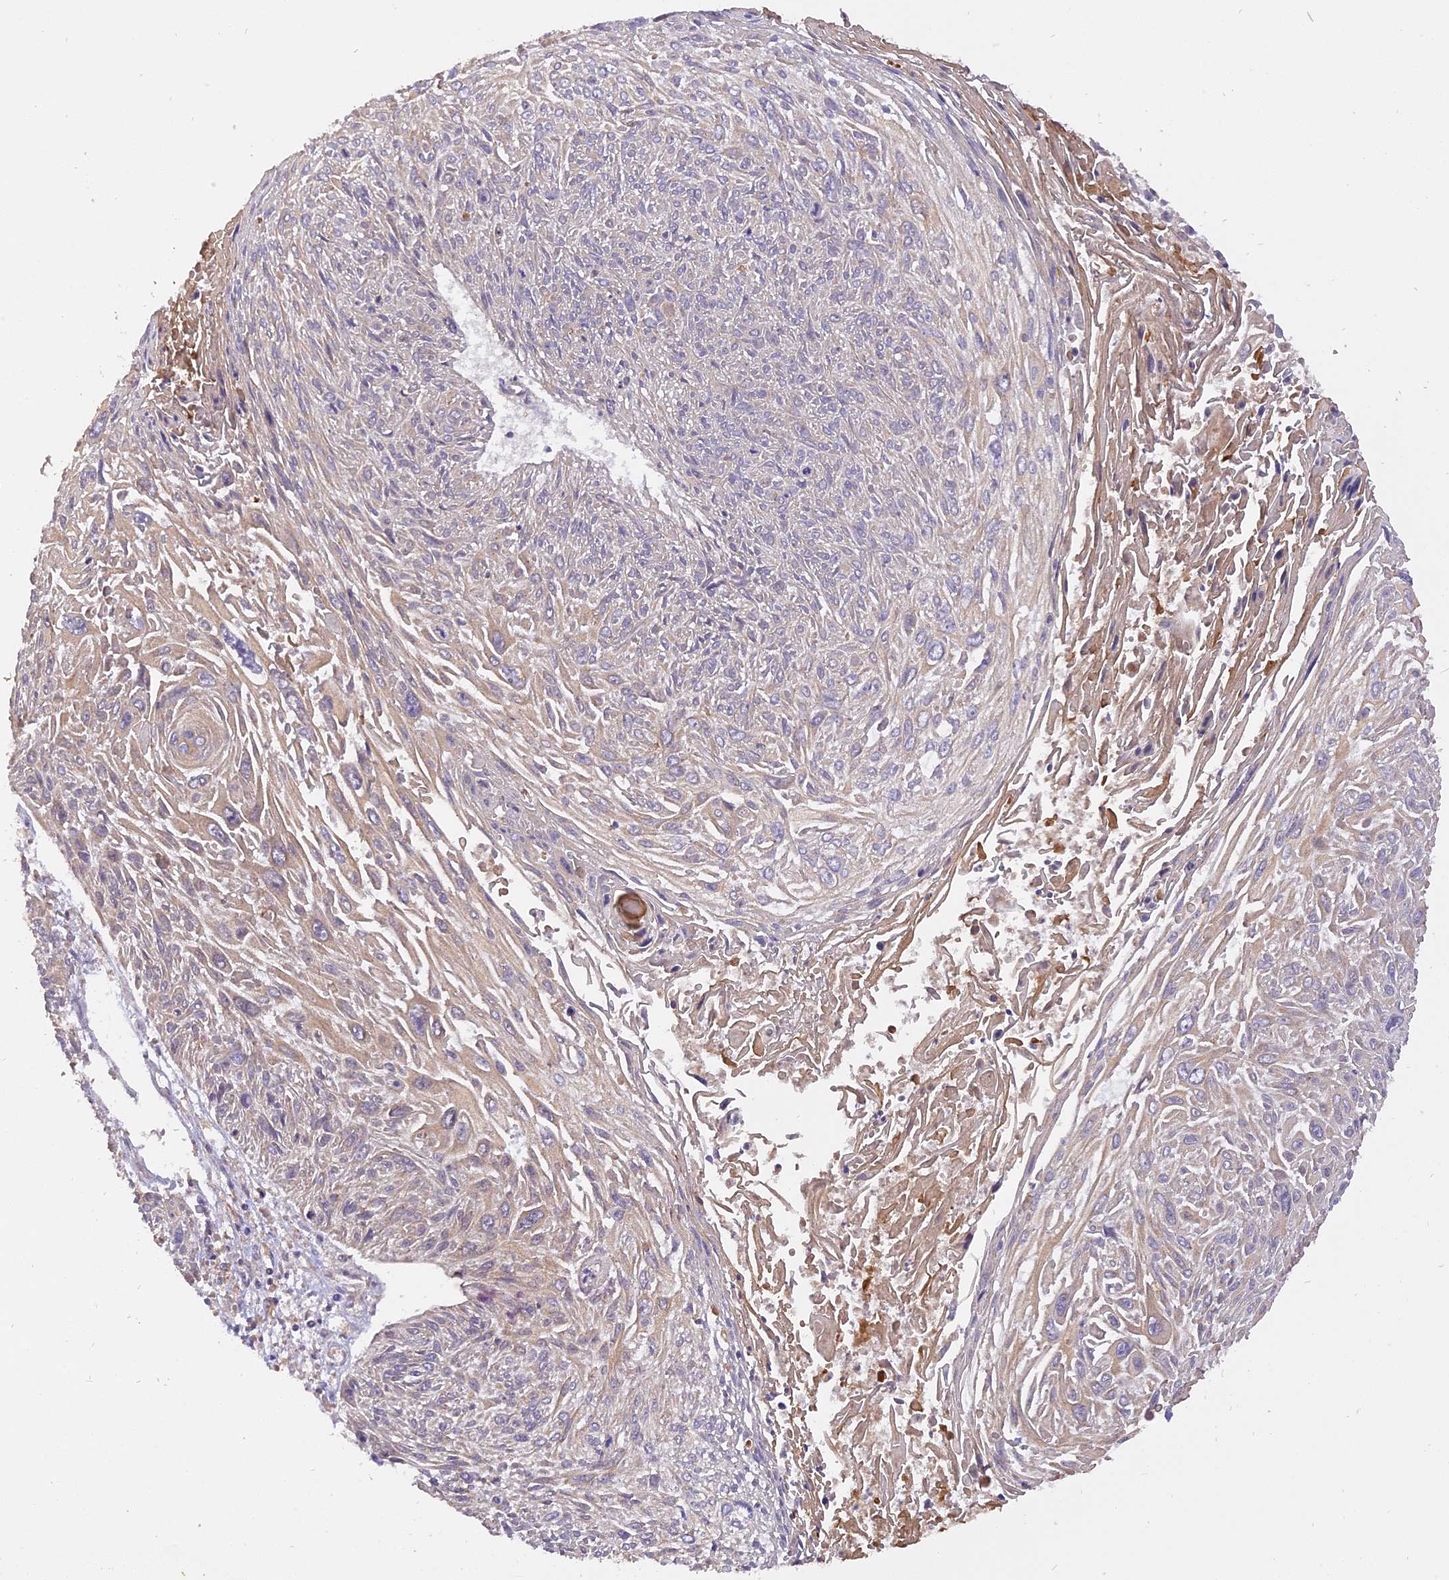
{"staining": {"intensity": "negative", "quantity": "none", "location": "none"}, "tissue": "cervical cancer", "cell_type": "Tumor cells", "image_type": "cancer", "snomed": [{"axis": "morphology", "description": "Squamous cell carcinoma, NOS"}, {"axis": "topography", "description": "Cervix"}], "caption": "Tumor cells show no significant protein expression in cervical cancer (squamous cell carcinoma).", "gene": "PEX3", "patient": {"sex": "female", "age": 51}}